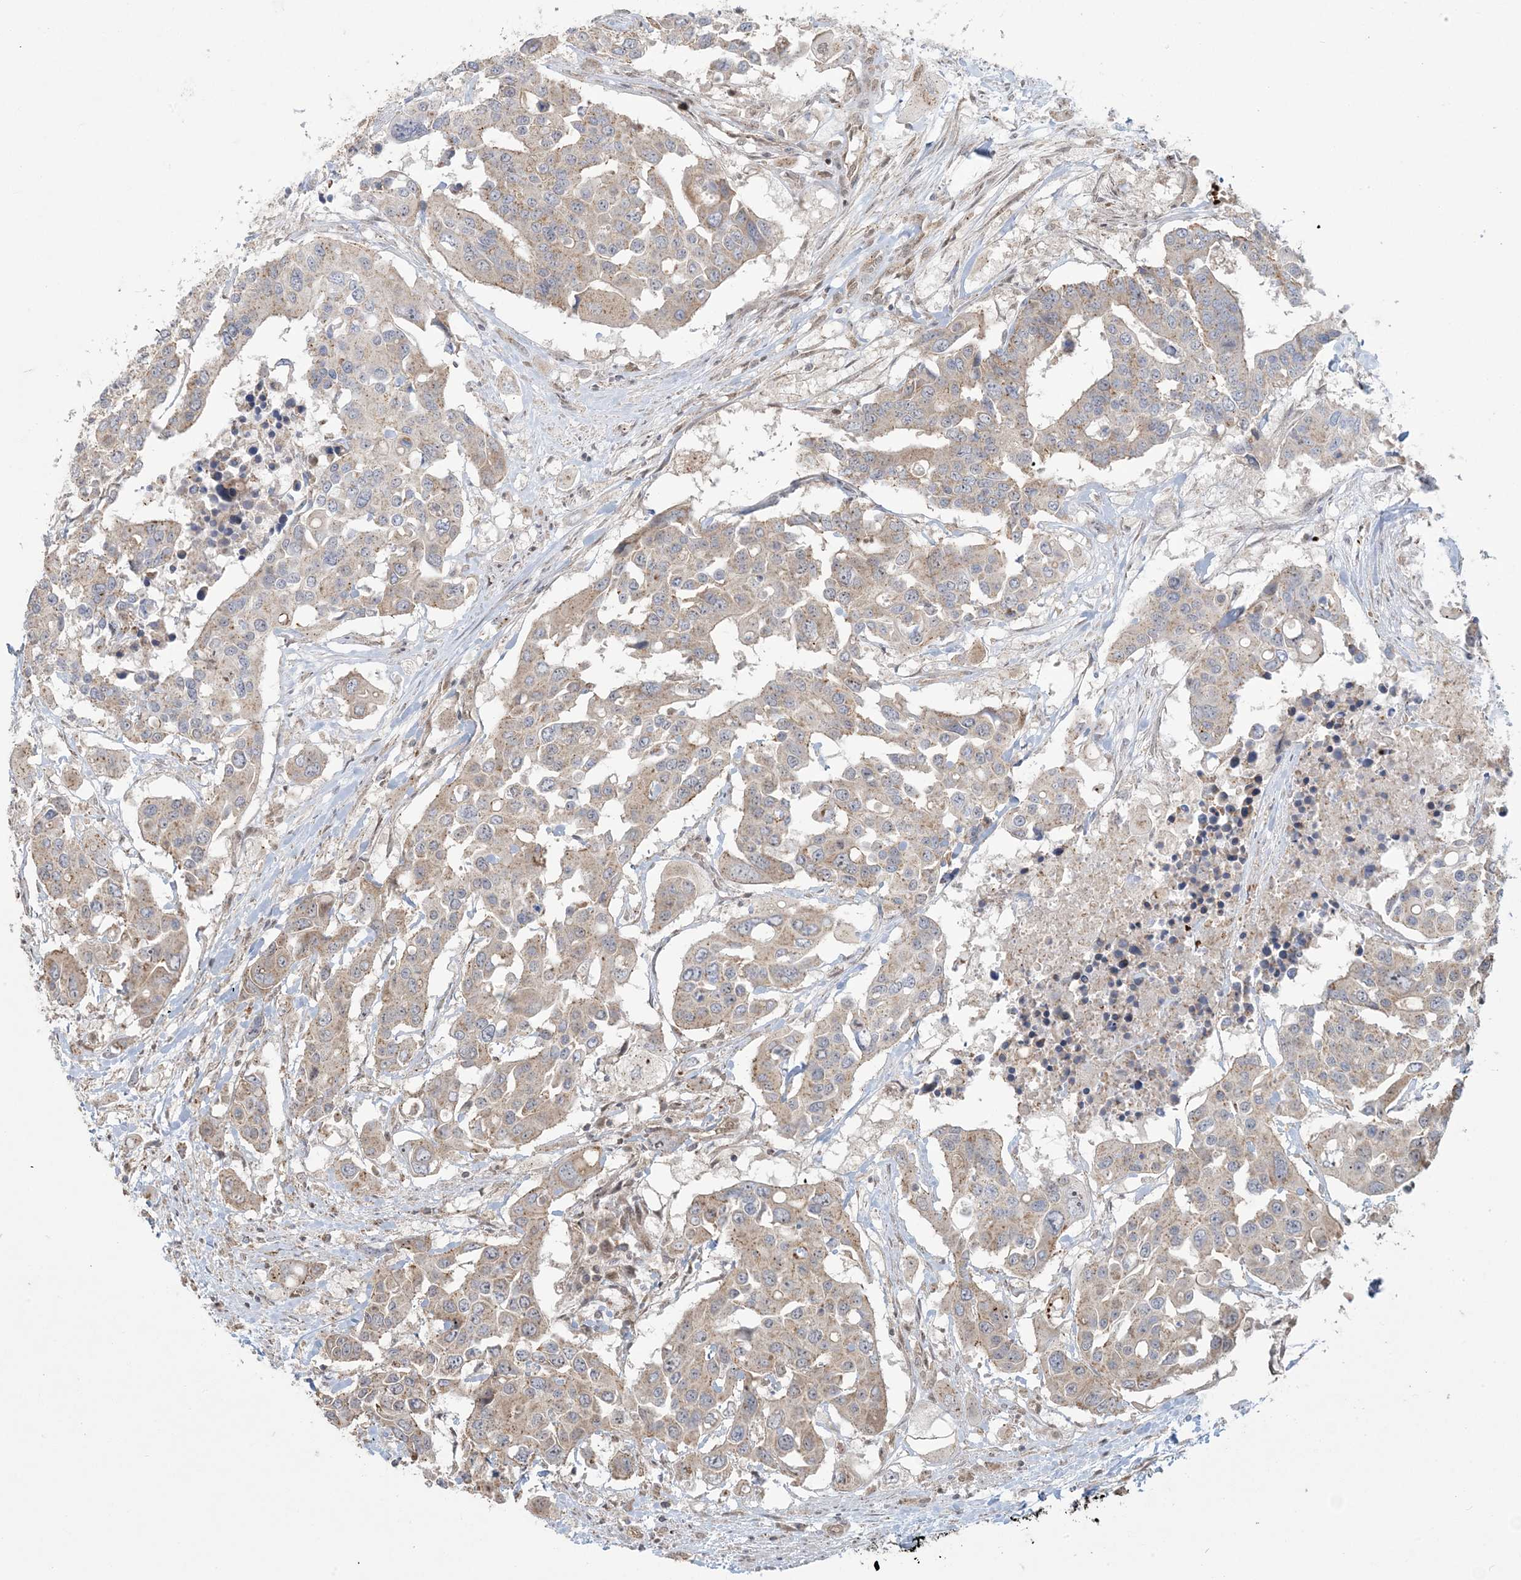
{"staining": {"intensity": "weak", "quantity": ">75%", "location": "cytoplasmic/membranous"}, "tissue": "colorectal cancer", "cell_type": "Tumor cells", "image_type": "cancer", "snomed": [{"axis": "morphology", "description": "Adenocarcinoma, NOS"}, {"axis": "topography", "description": "Colon"}], "caption": "IHC micrograph of human colorectal cancer (adenocarcinoma) stained for a protein (brown), which reveals low levels of weak cytoplasmic/membranous positivity in approximately >75% of tumor cells.", "gene": "ABCF3", "patient": {"sex": "male", "age": 77}}